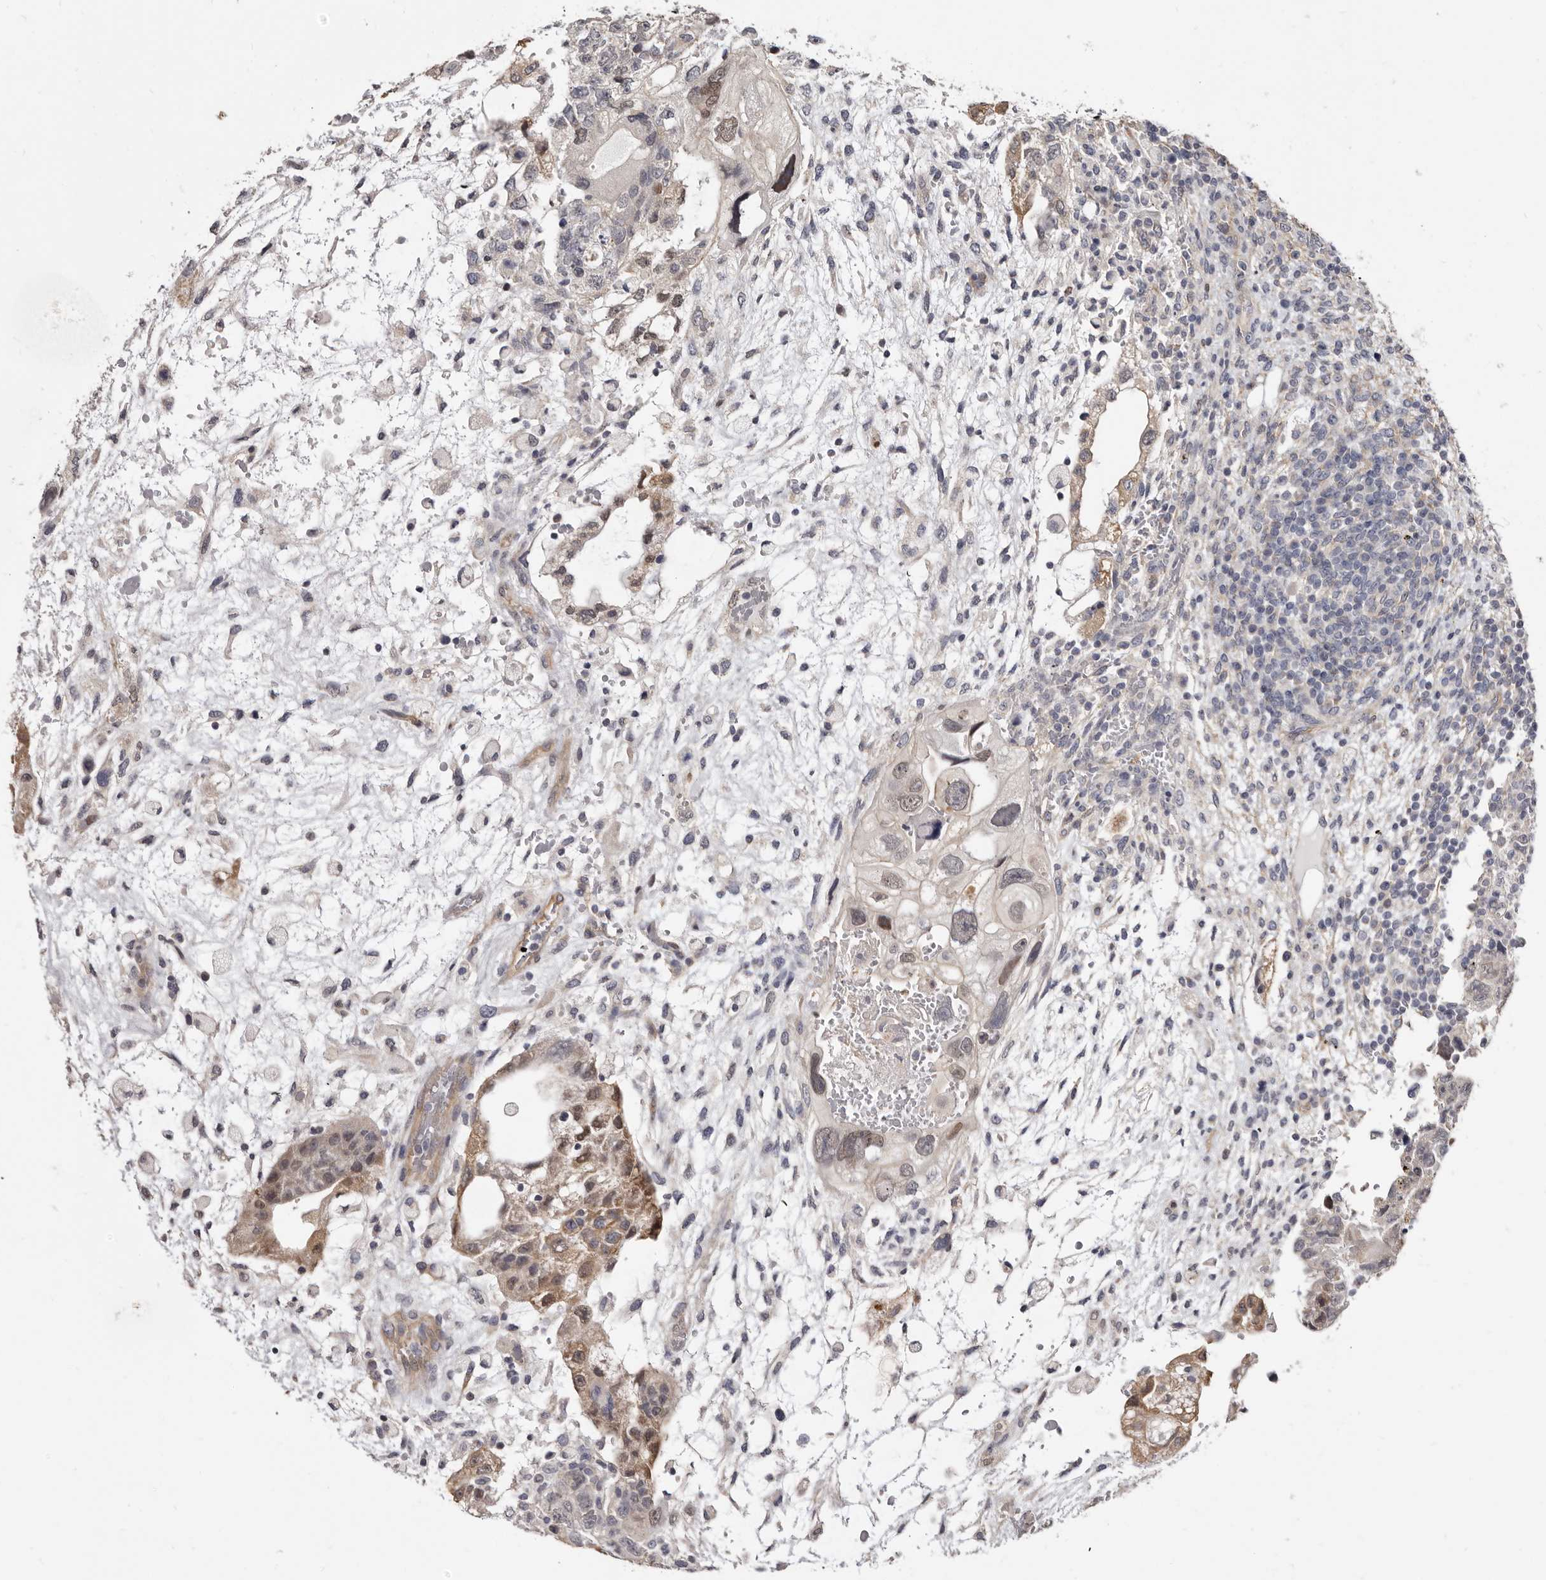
{"staining": {"intensity": "moderate", "quantity": "<25%", "location": "cytoplasmic/membranous,nuclear"}, "tissue": "testis cancer", "cell_type": "Tumor cells", "image_type": "cancer", "snomed": [{"axis": "morphology", "description": "Carcinoma, Embryonal, NOS"}, {"axis": "topography", "description": "Testis"}], "caption": "Testis cancer (embryonal carcinoma) tissue shows moderate cytoplasmic/membranous and nuclear positivity in about <25% of tumor cells, visualized by immunohistochemistry.", "gene": "KHDRBS2", "patient": {"sex": "male", "age": 36}}